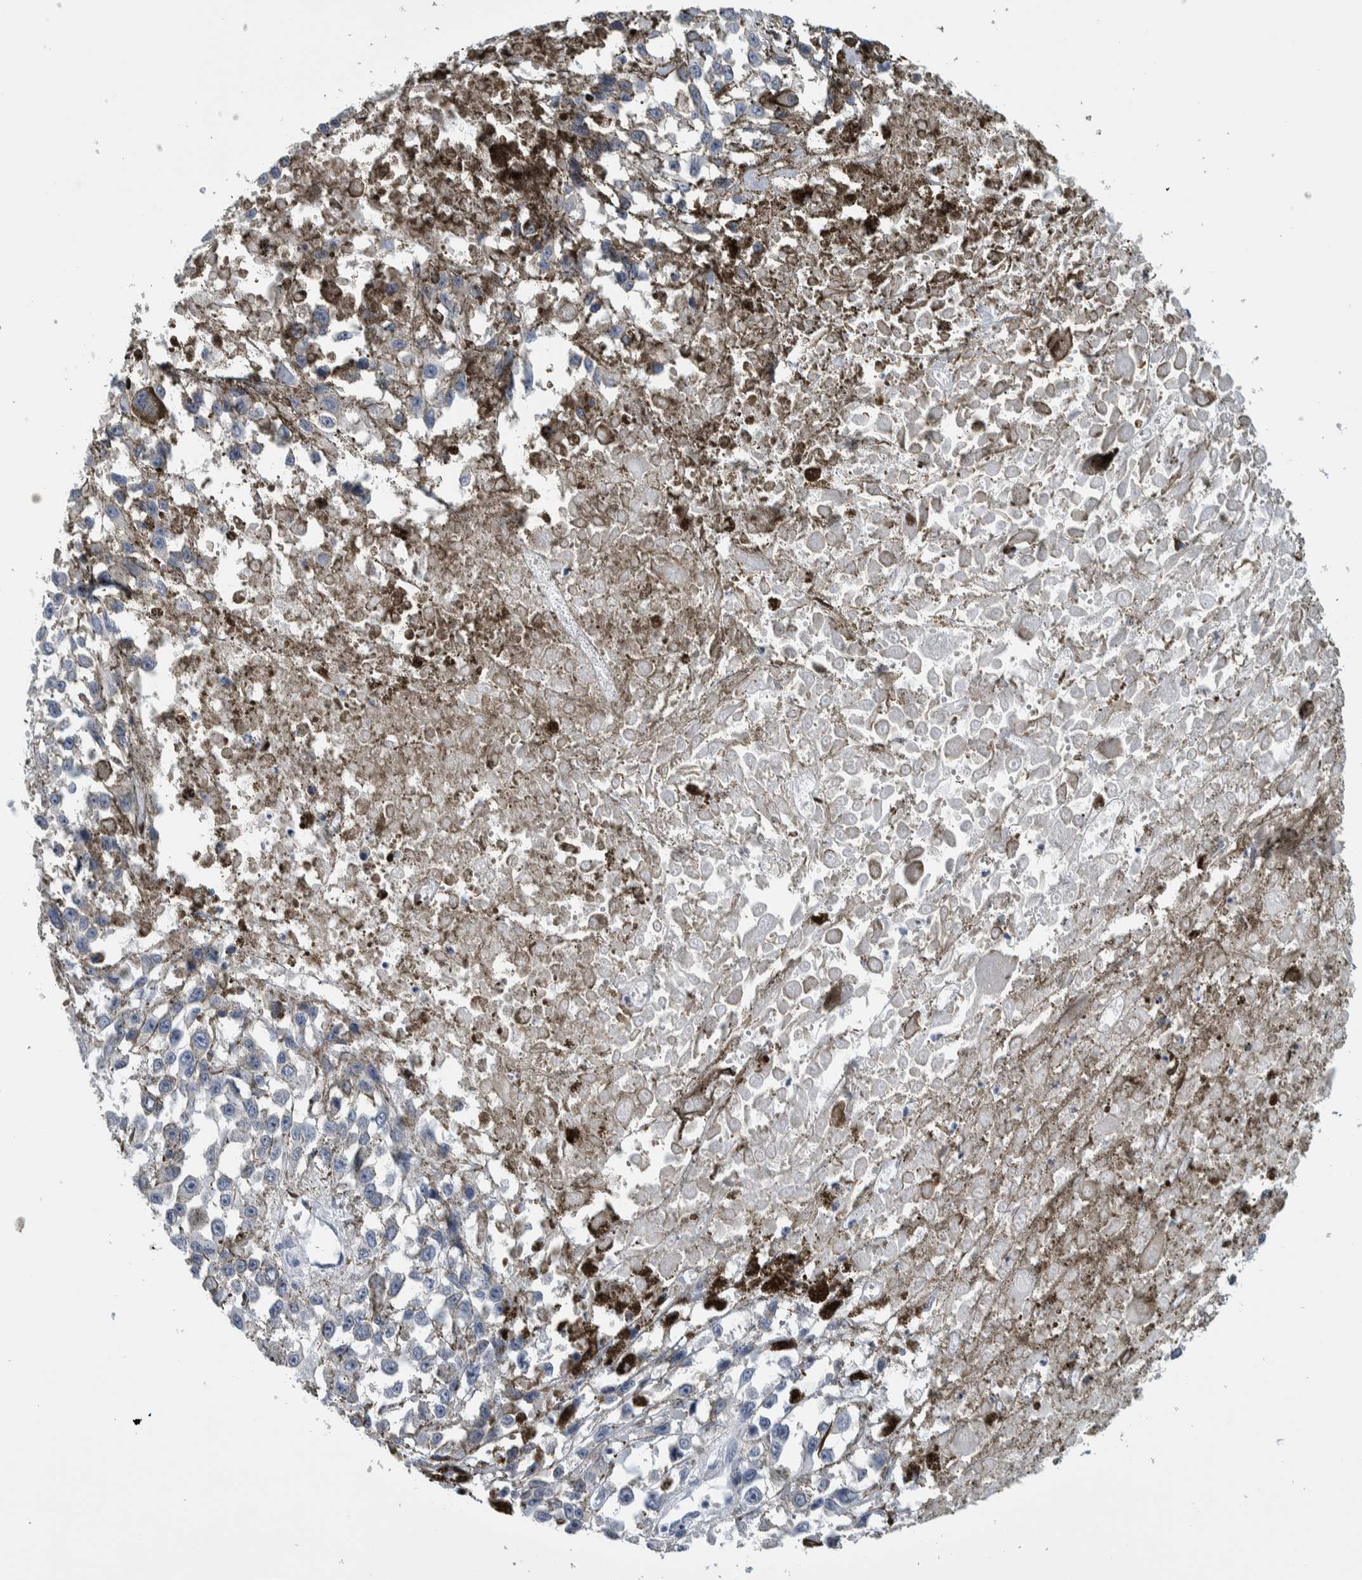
{"staining": {"intensity": "negative", "quantity": "none", "location": "none"}, "tissue": "melanoma", "cell_type": "Tumor cells", "image_type": "cancer", "snomed": [{"axis": "morphology", "description": "Malignant melanoma, Metastatic site"}, {"axis": "topography", "description": "Lymph node"}], "caption": "Protein analysis of malignant melanoma (metastatic site) displays no significant positivity in tumor cells. (DAB IHC visualized using brightfield microscopy, high magnification).", "gene": "CDH17", "patient": {"sex": "male", "age": 59}}